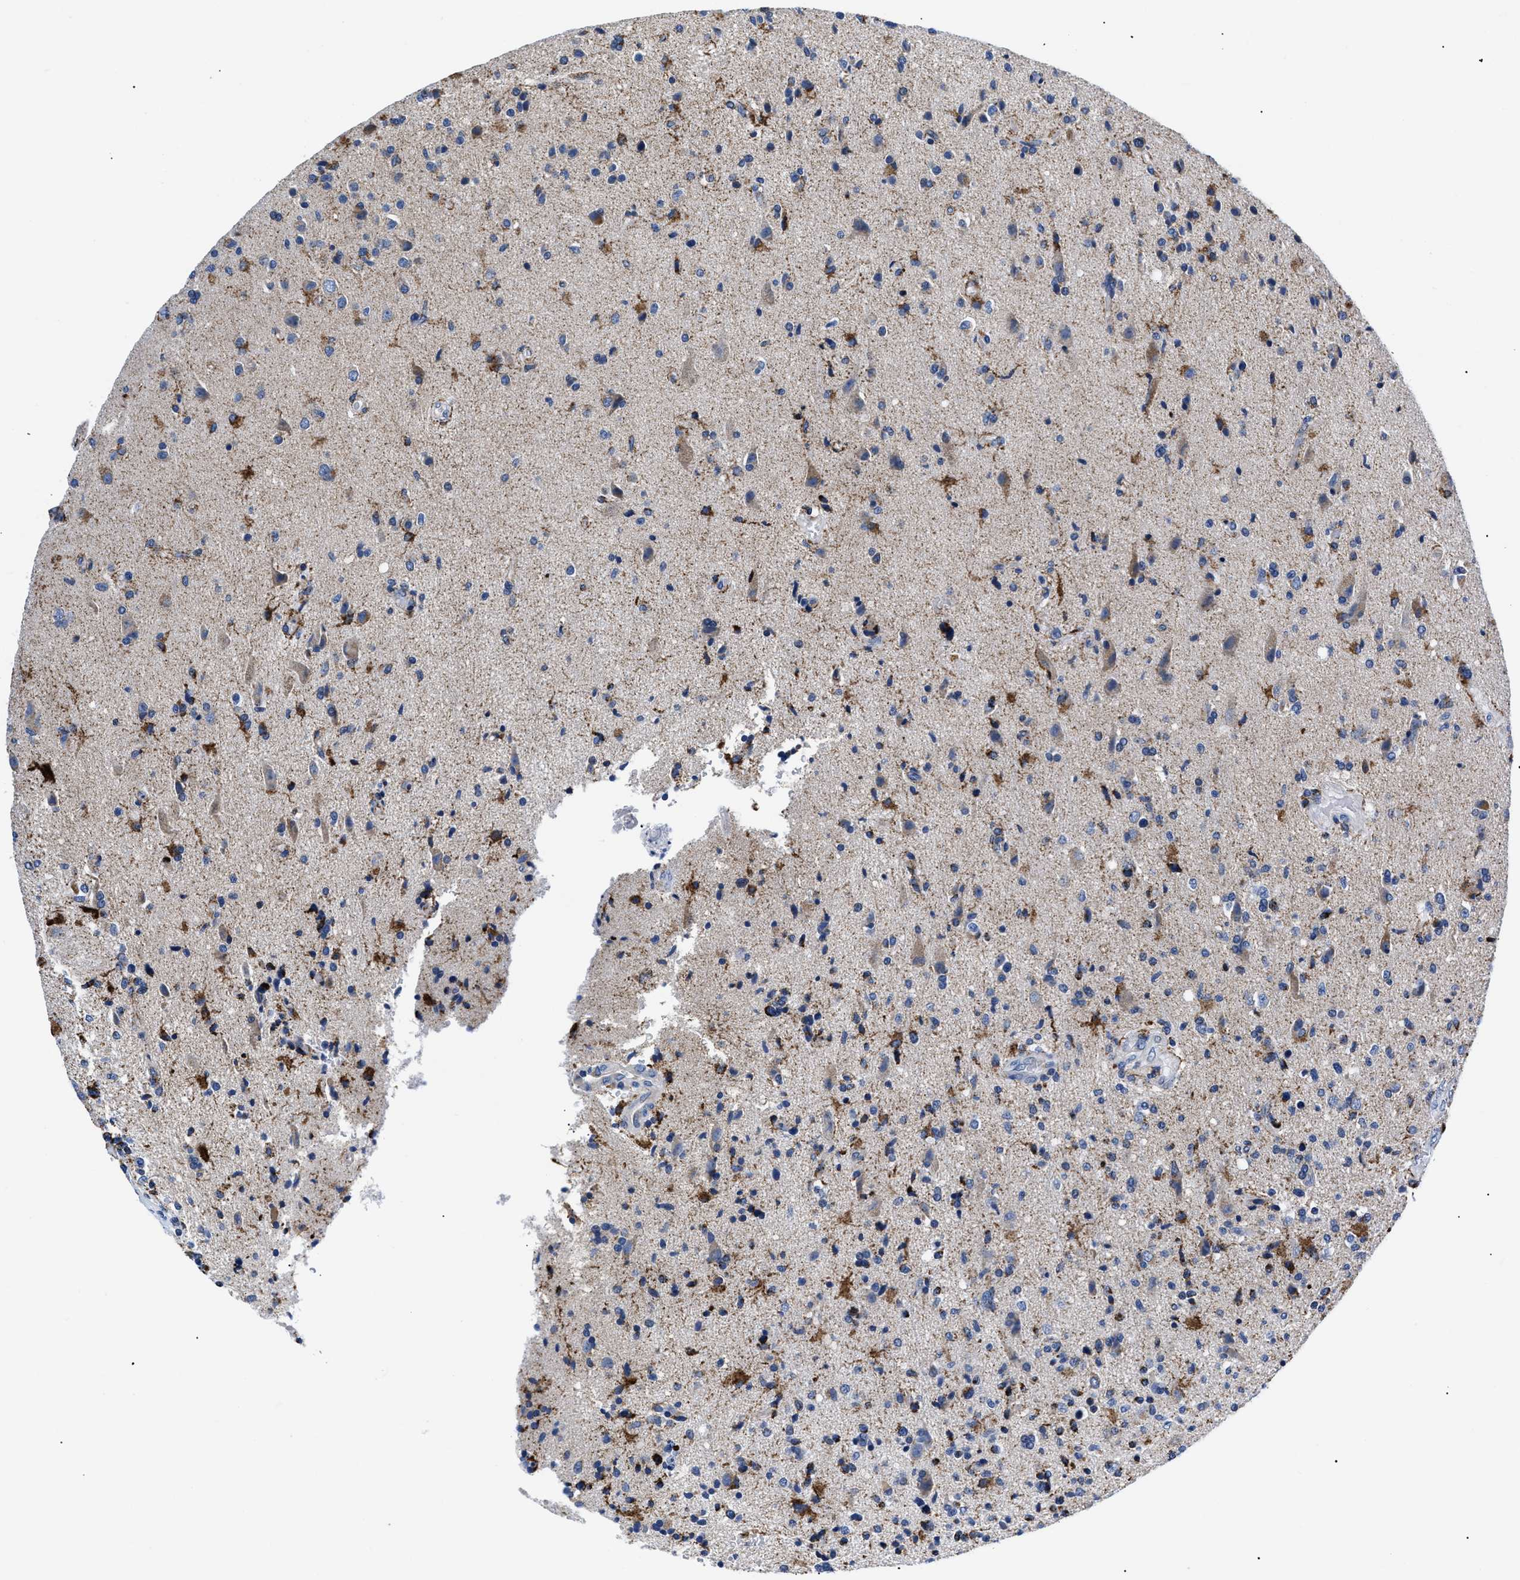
{"staining": {"intensity": "strong", "quantity": "25%-75%", "location": "cytoplasmic/membranous"}, "tissue": "glioma", "cell_type": "Tumor cells", "image_type": "cancer", "snomed": [{"axis": "morphology", "description": "Glioma, malignant, High grade"}, {"axis": "topography", "description": "Brain"}], "caption": "Tumor cells demonstrate high levels of strong cytoplasmic/membranous staining in approximately 25%-75% of cells in glioma. (Brightfield microscopy of DAB IHC at high magnification).", "gene": "GPR149", "patient": {"sex": "male", "age": 72}}